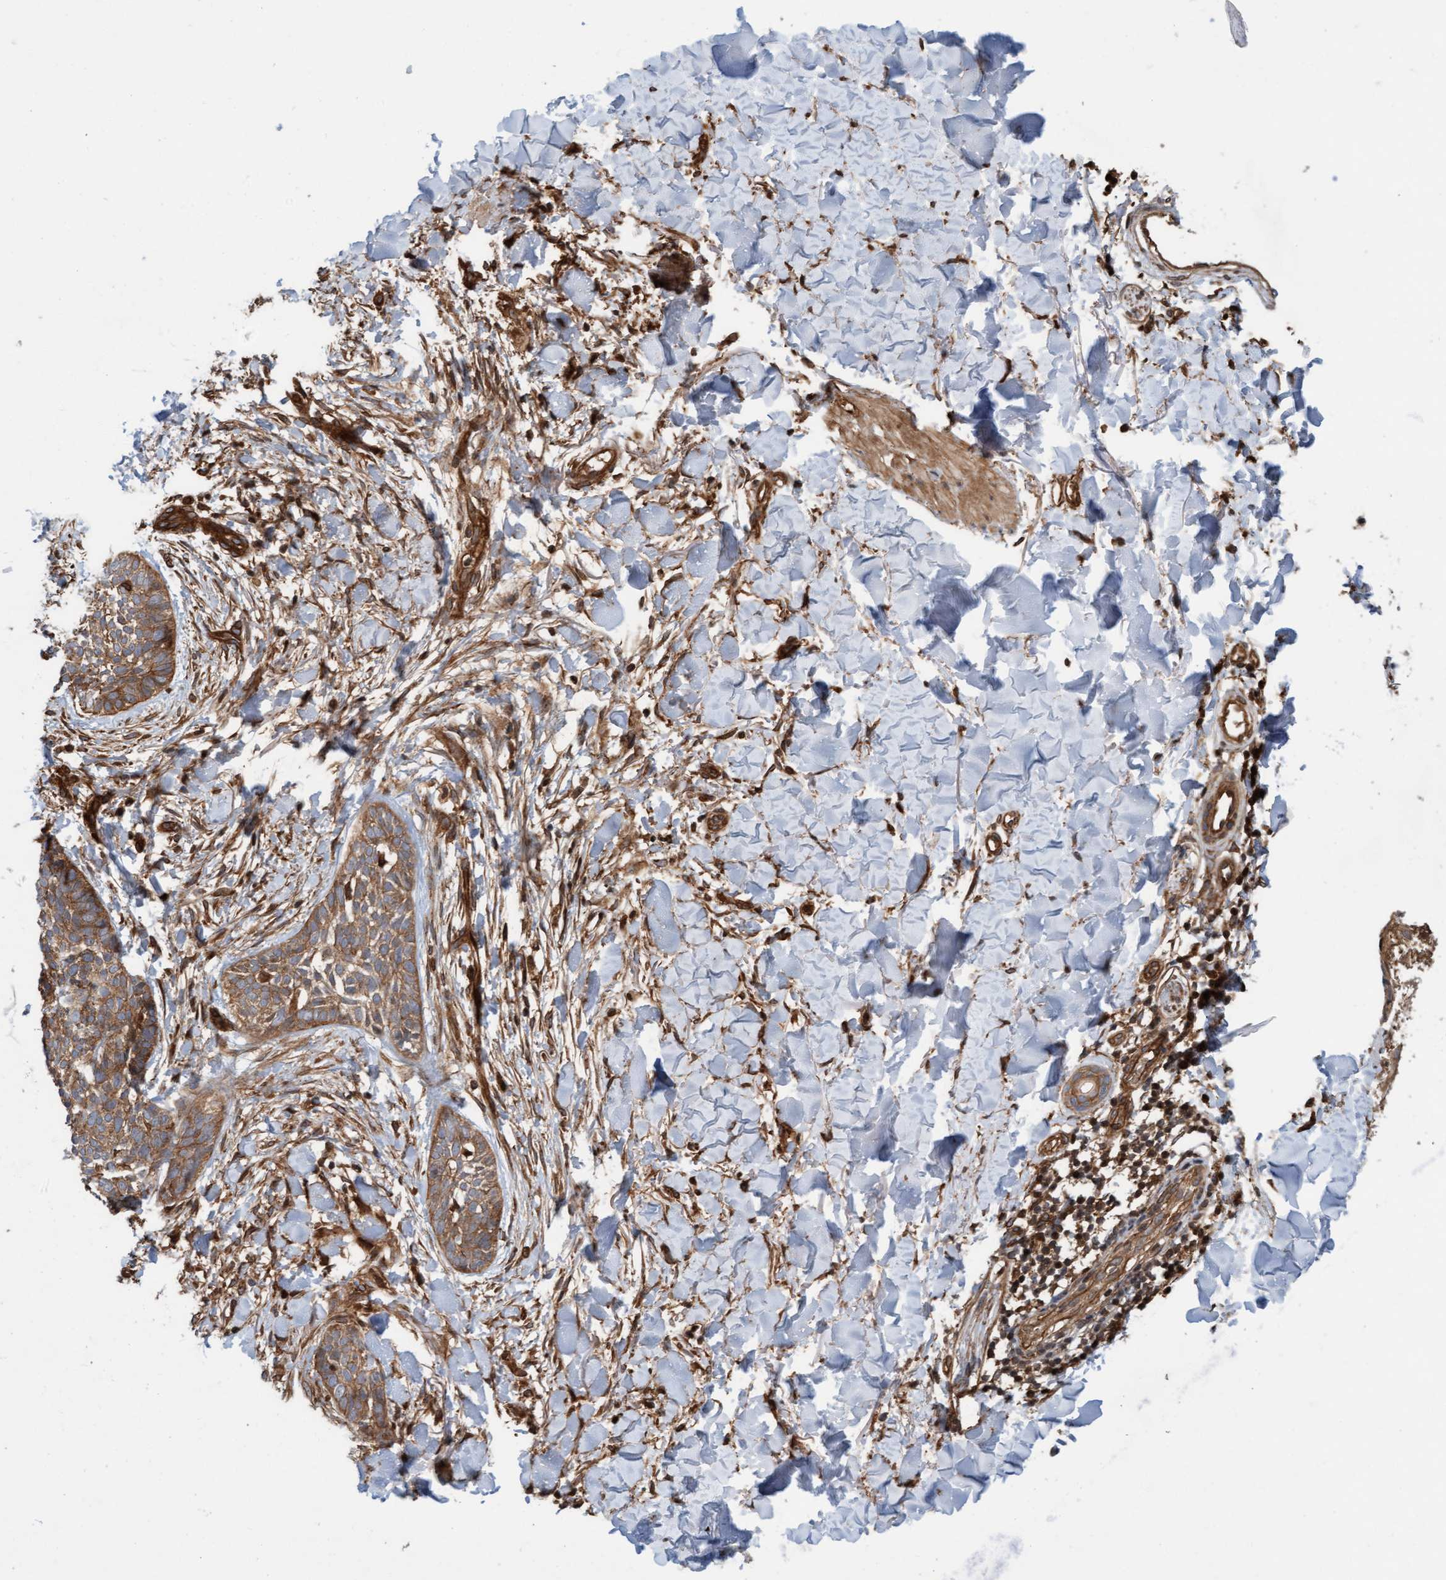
{"staining": {"intensity": "moderate", "quantity": ">75%", "location": "cytoplasmic/membranous"}, "tissue": "skin cancer", "cell_type": "Tumor cells", "image_type": "cancer", "snomed": [{"axis": "morphology", "description": "Normal tissue, NOS"}, {"axis": "morphology", "description": "Basal cell carcinoma"}, {"axis": "topography", "description": "Skin"}], "caption": "IHC staining of skin cancer (basal cell carcinoma), which shows medium levels of moderate cytoplasmic/membranous positivity in approximately >75% of tumor cells indicating moderate cytoplasmic/membranous protein staining. The staining was performed using DAB (3,3'-diaminobenzidine) (brown) for protein detection and nuclei were counterstained in hematoxylin (blue).", "gene": "ERAL1", "patient": {"sex": "male", "age": 67}}